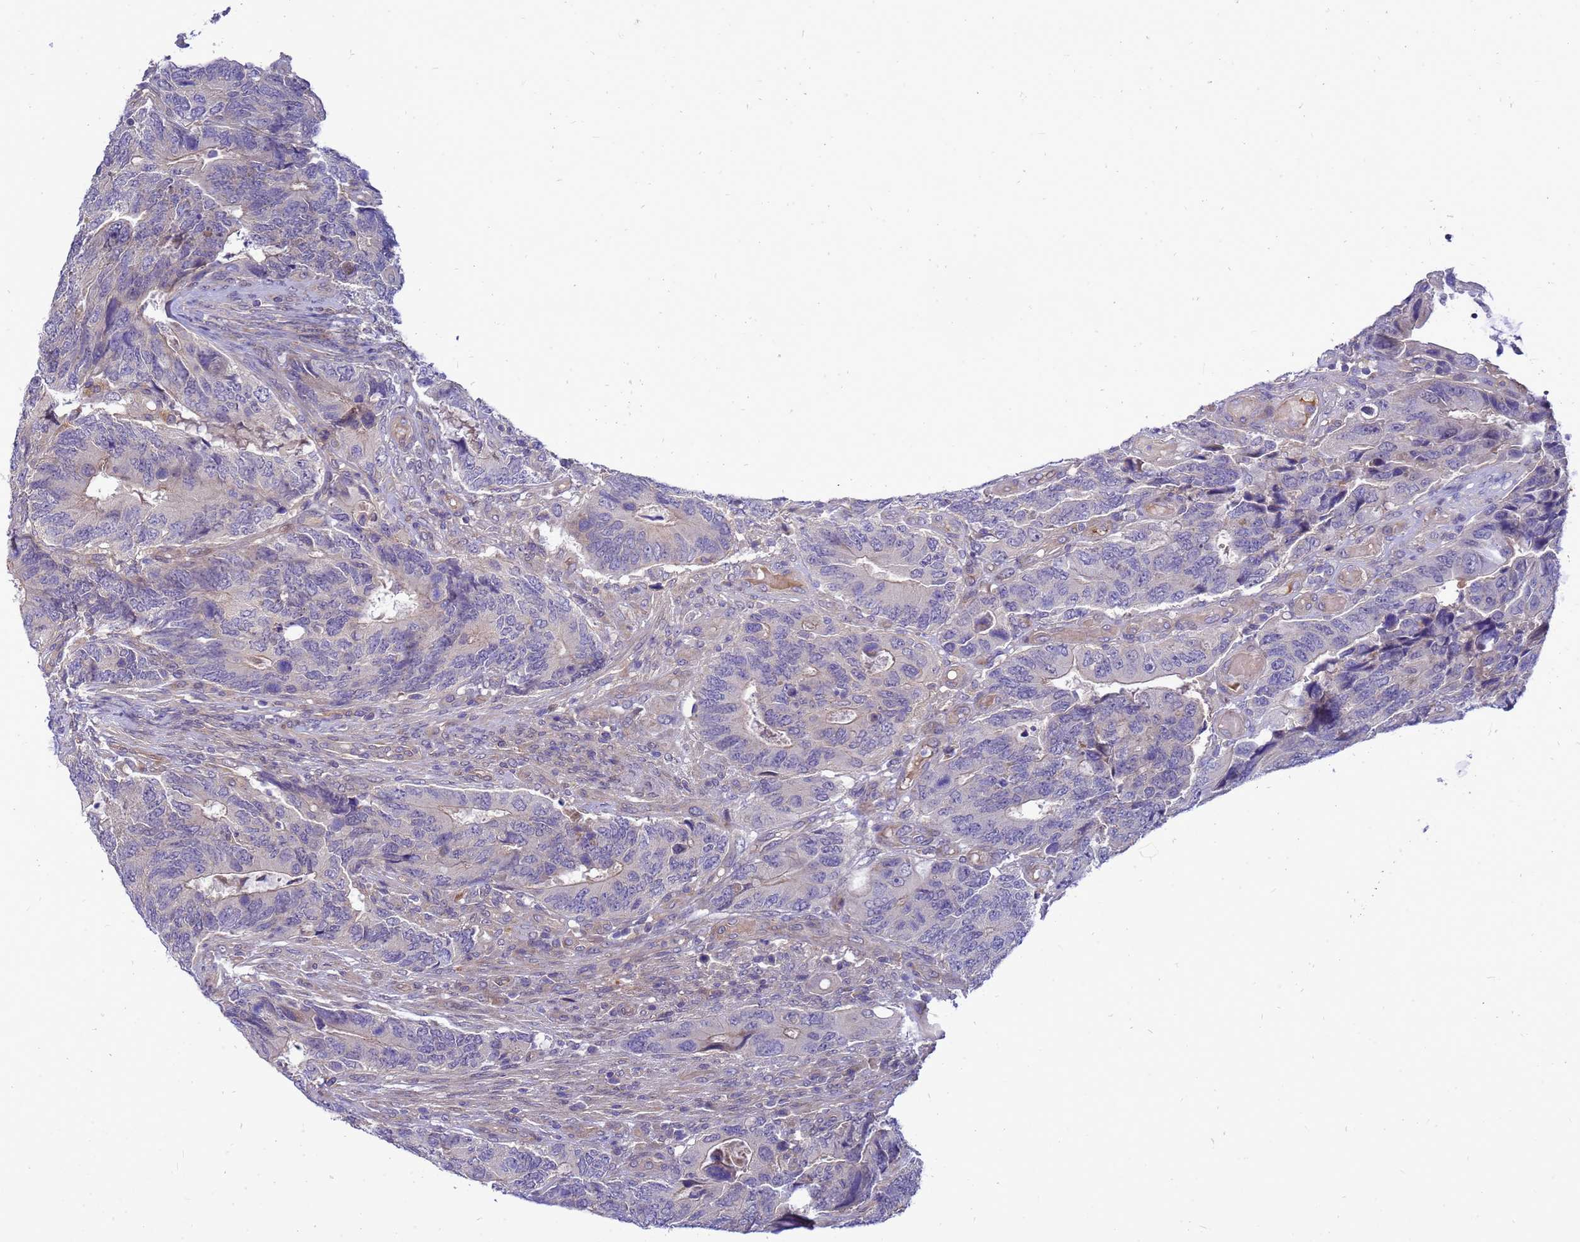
{"staining": {"intensity": "negative", "quantity": "none", "location": "none"}, "tissue": "colorectal cancer", "cell_type": "Tumor cells", "image_type": "cancer", "snomed": [{"axis": "morphology", "description": "Adenocarcinoma, NOS"}, {"axis": "topography", "description": "Colon"}], "caption": "Immunohistochemistry (IHC) of human colorectal adenocarcinoma demonstrates no positivity in tumor cells.", "gene": "ENOPH1", "patient": {"sex": "male", "age": 87}}